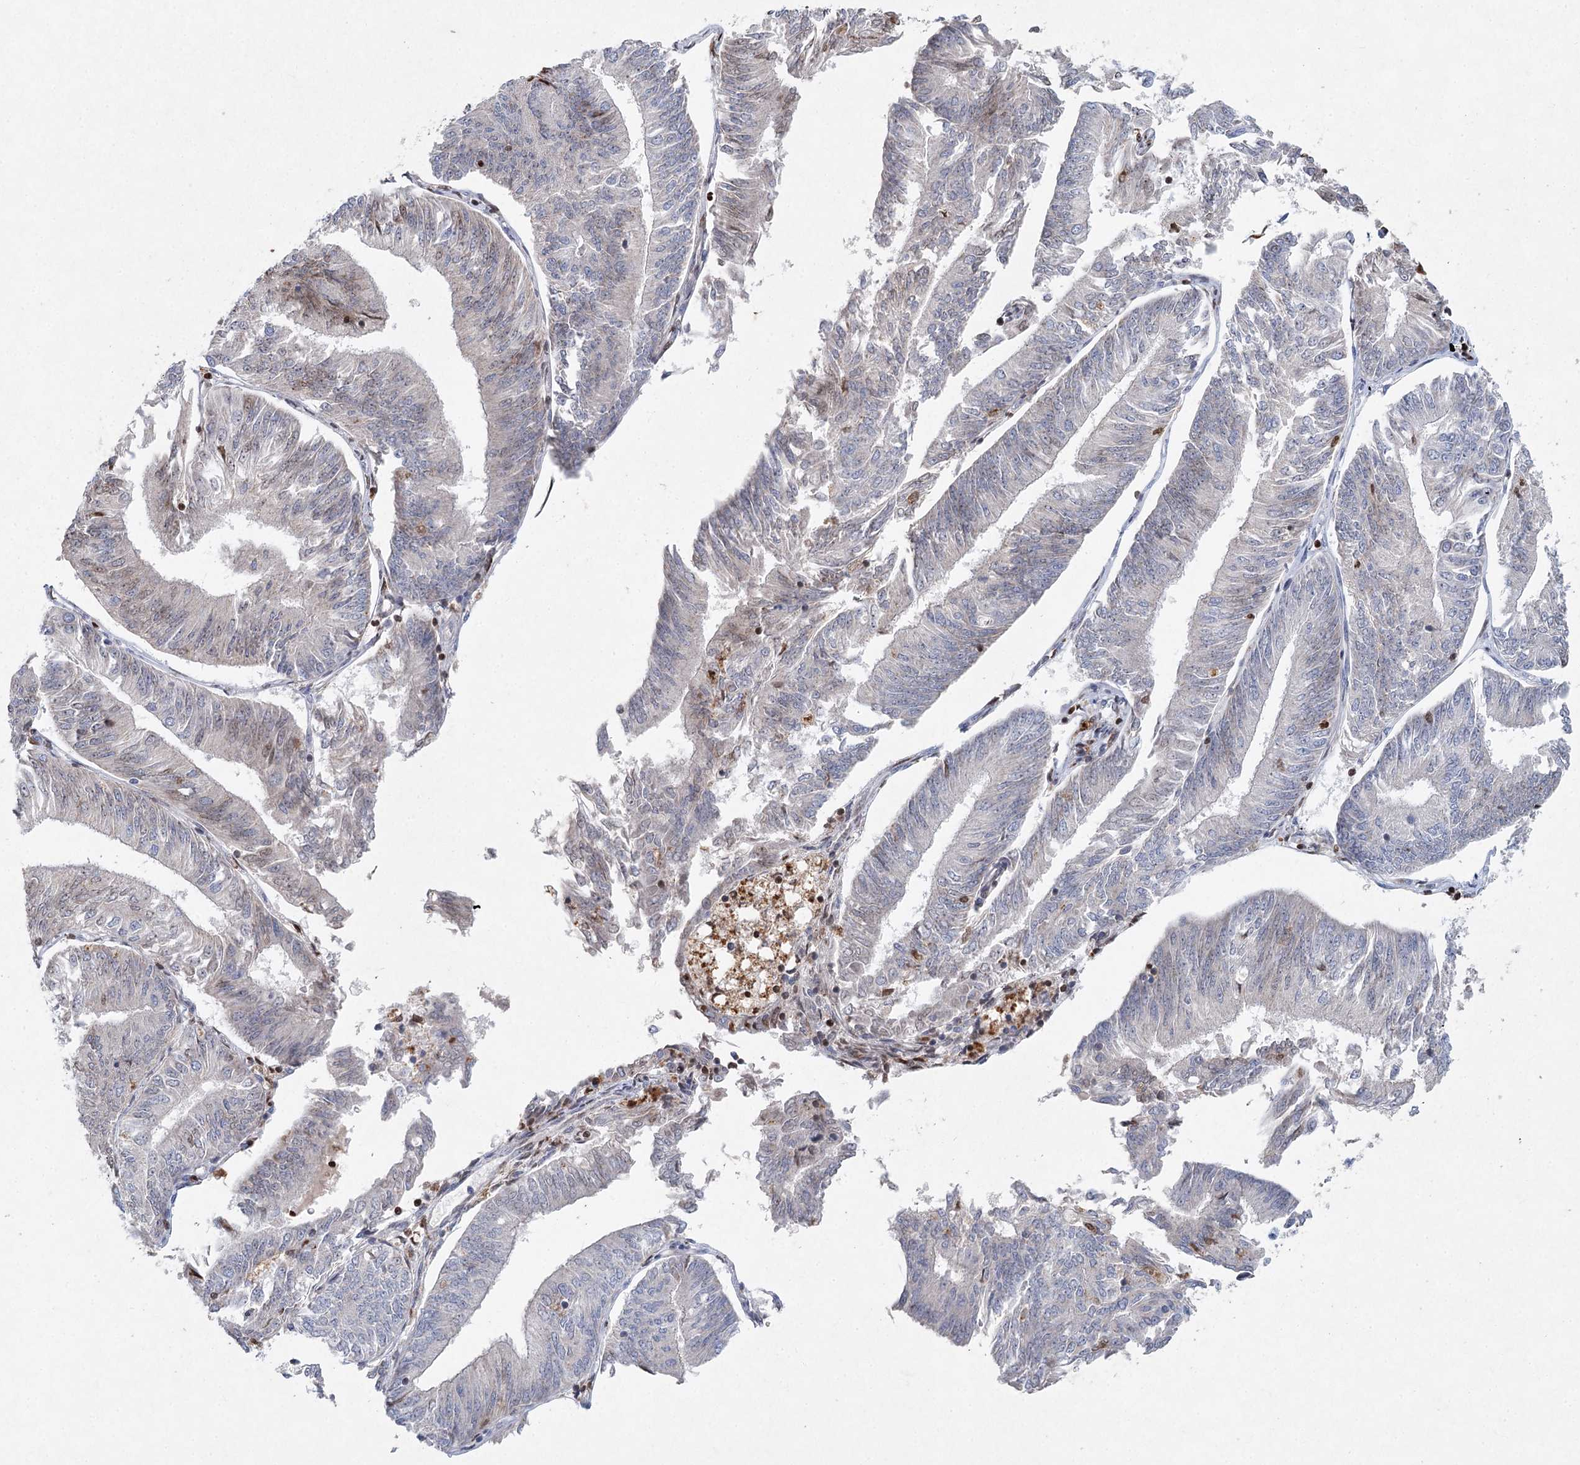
{"staining": {"intensity": "weak", "quantity": "<25%", "location": "nuclear"}, "tissue": "endometrial cancer", "cell_type": "Tumor cells", "image_type": "cancer", "snomed": [{"axis": "morphology", "description": "Adenocarcinoma, NOS"}, {"axis": "topography", "description": "Endometrium"}], "caption": "The micrograph reveals no staining of tumor cells in adenocarcinoma (endometrial). (Brightfield microscopy of DAB (3,3'-diaminobenzidine) immunohistochemistry at high magnification).", "gene": "XPO6", "patient": {"sex": "female", "age": 58}}